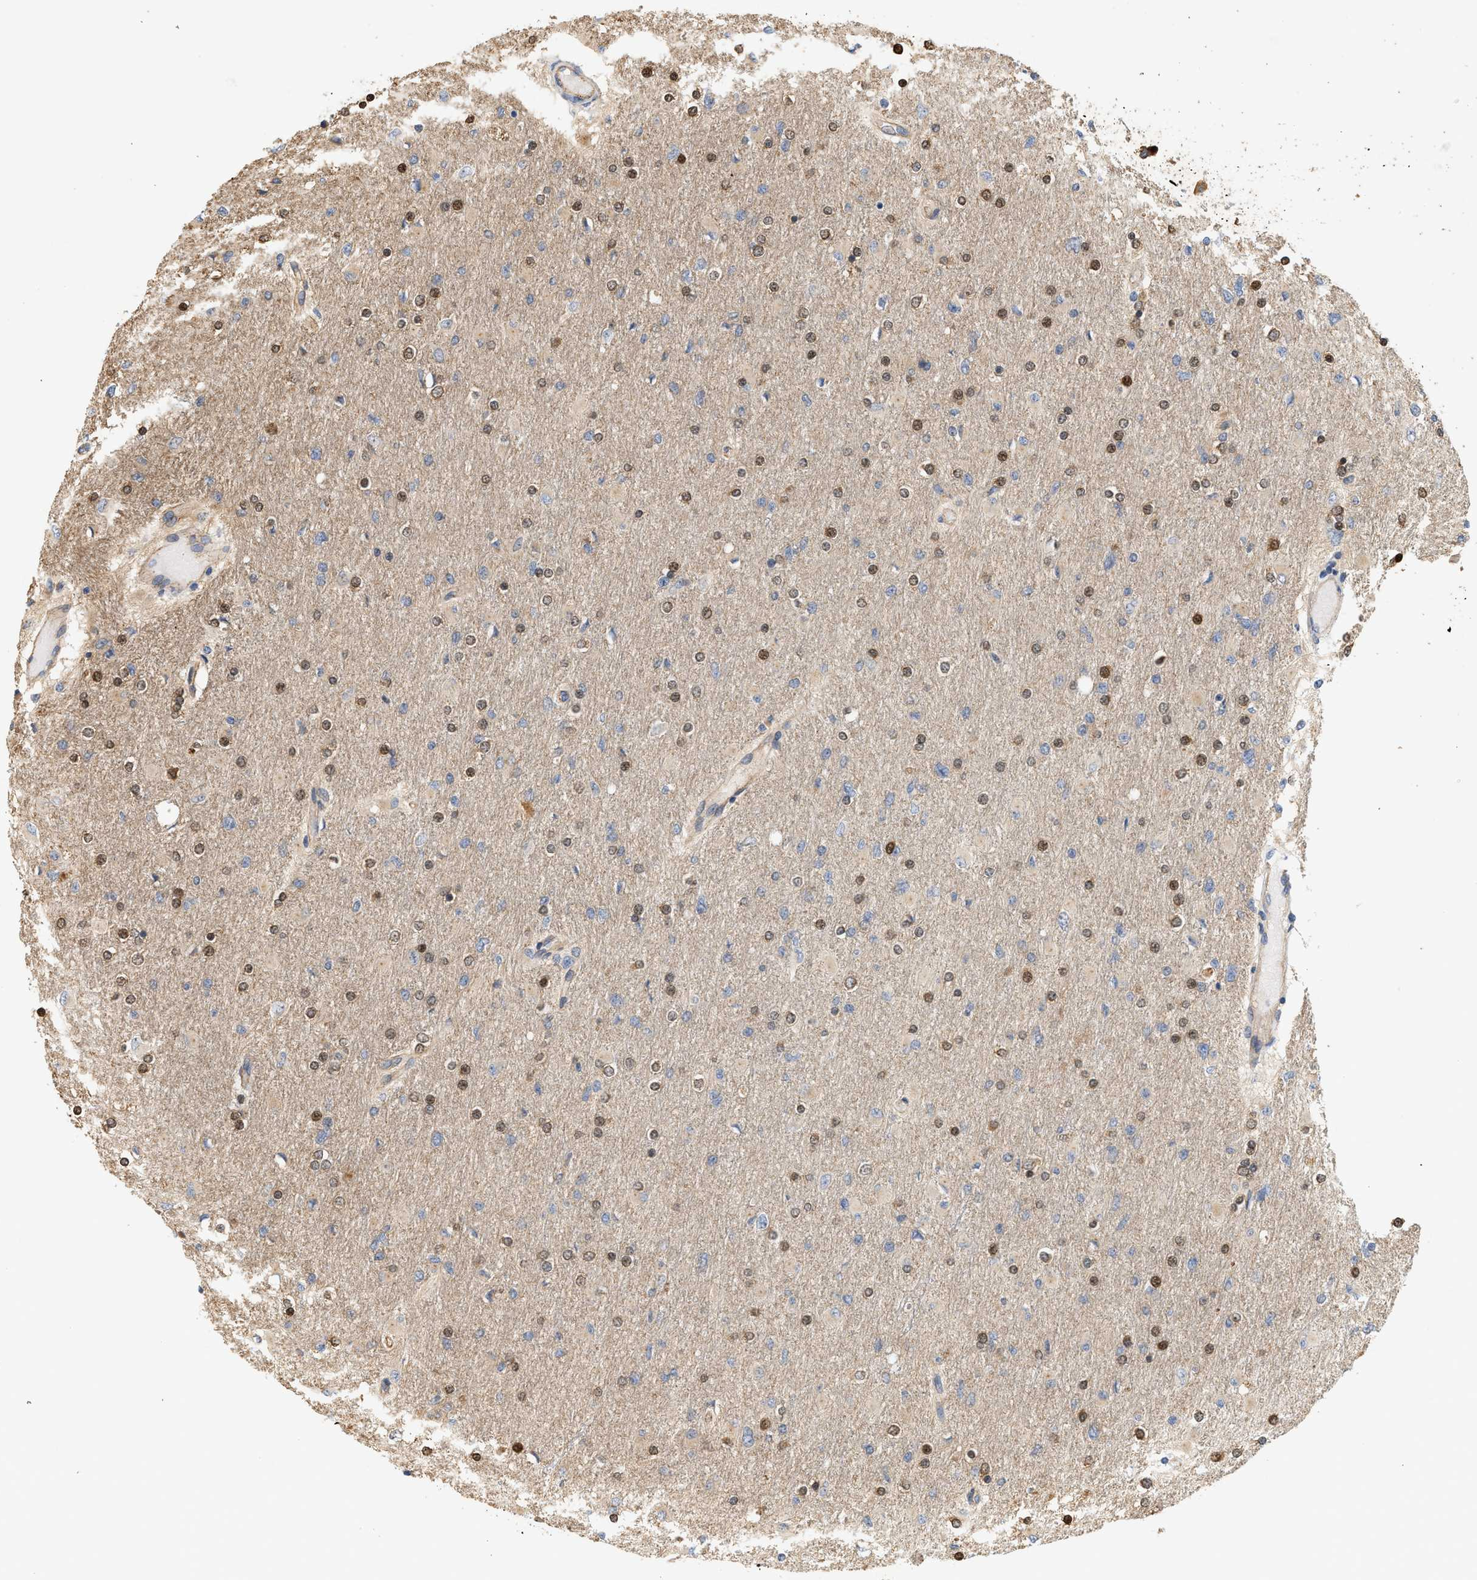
{"staining": {"intensity": "moderate", "quantity": "25%-75%", "location": "nuclear"}, "tissue": "glioma", "cell_type": "Tumor cells", "image_type": "cancer", "snomed": [{"axis": "morphology", "description": "Glioma, malignant, High grade"}, {"axis": "topography", "description": "Cerebral cortex"}], "caption": "Human glioma stained with a brown dye shows moderate nuclear positive positivity in approximately 25%-75% of tumor cells.", "gene": "CTXN1", "patient": {"sex": "female", "age": 36}}